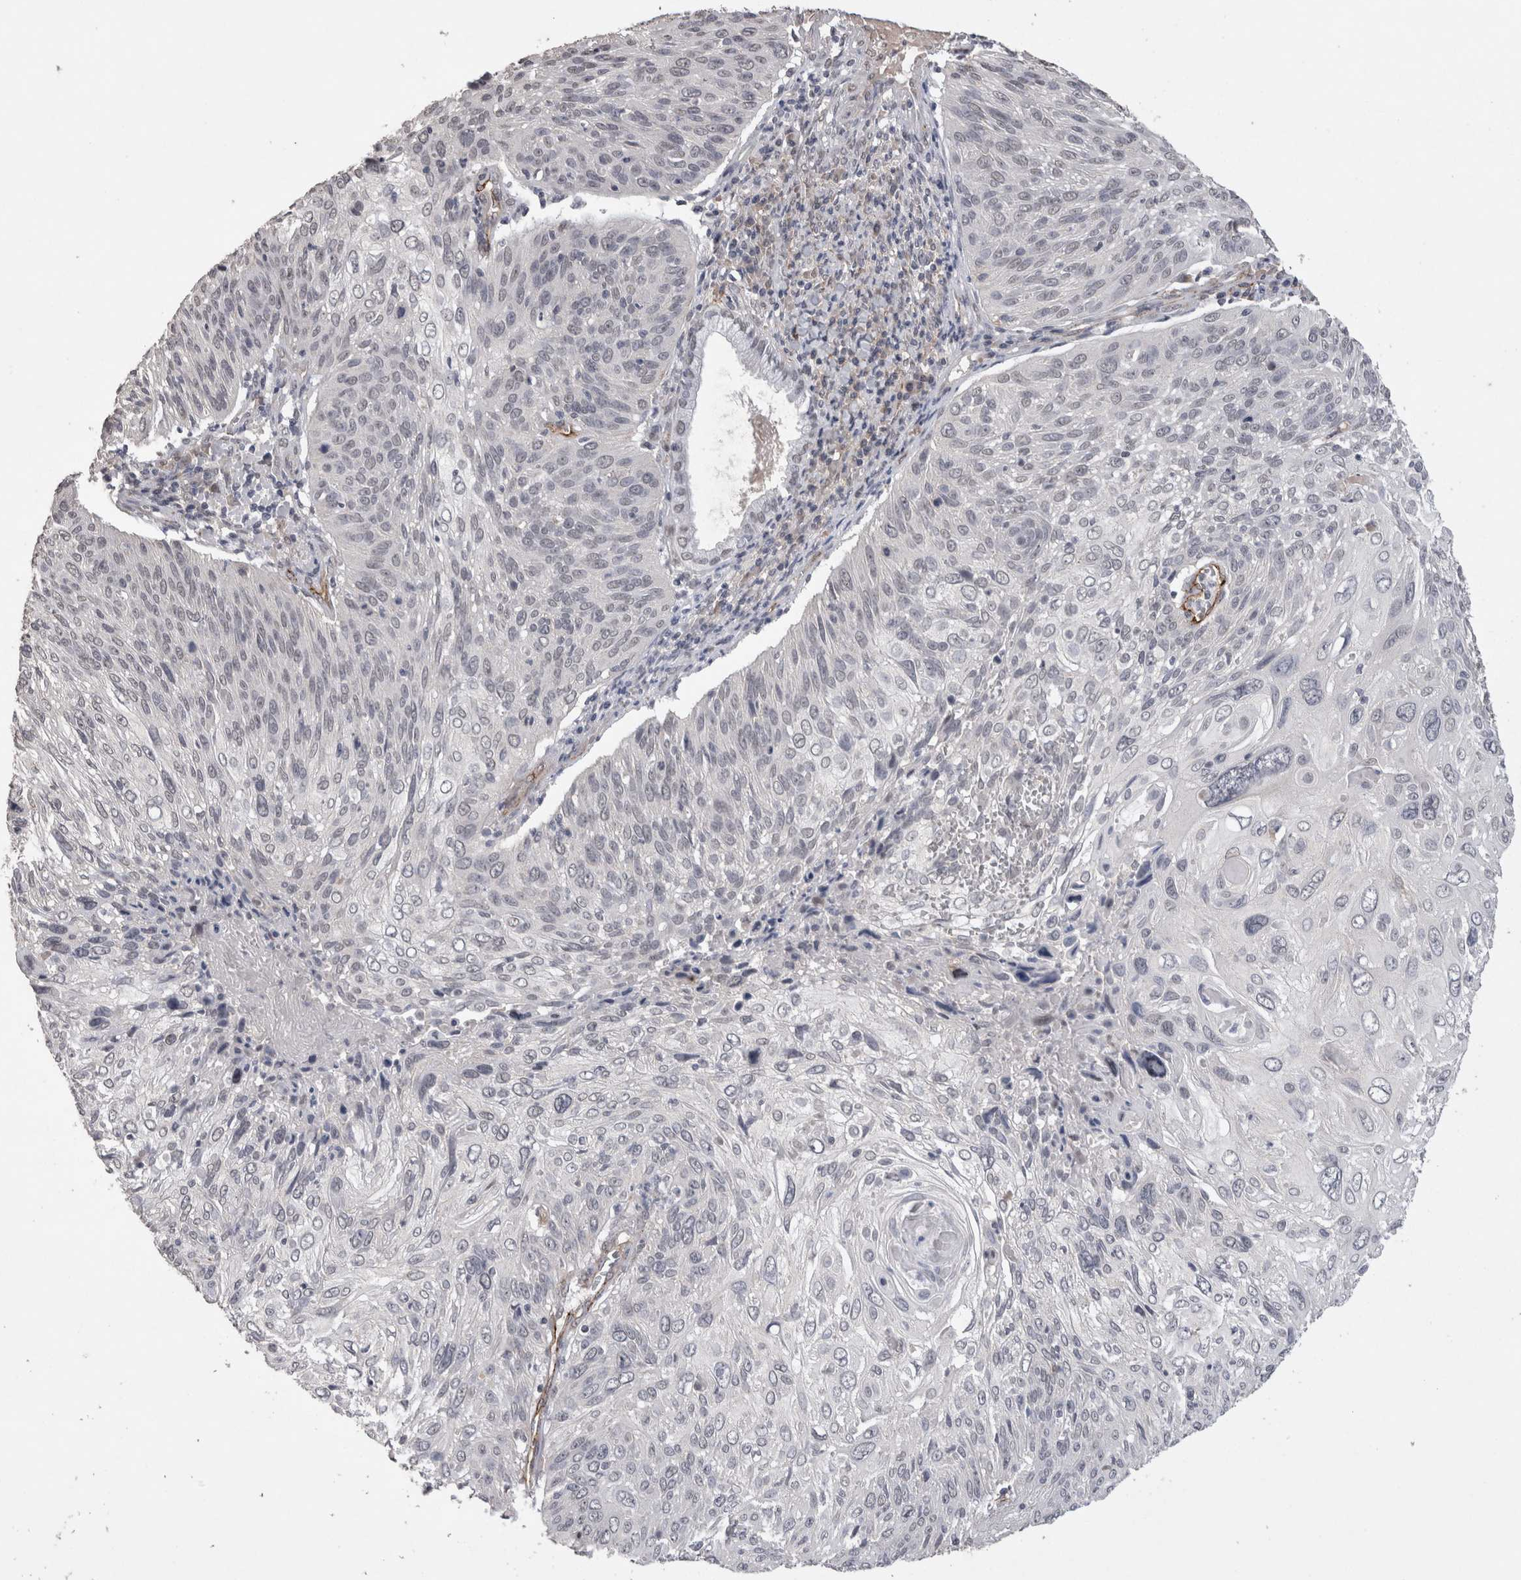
{"staining": {"intensity": "negative", "quantity": "none", "location": "none"}, "tissue": "cervical cancer", "cell_type": "Tumor cells", "image_type": "cancer", "snomed": [{"axis": "morphology", "description": "Squamous cell carcinoma, NOS"}, {"axis": "topography", "description": "Cervix"}], "caption": "A photomicrograph of cervical squamous cell carcinoma stained for a protein shows no brown staining in tumor cells. The staining is performed using DAB brown chromogen with nuclei counter-stained in using hematoxylin.", "gene": "CDH13", "patient": {"sex": "female", "age": 51}}